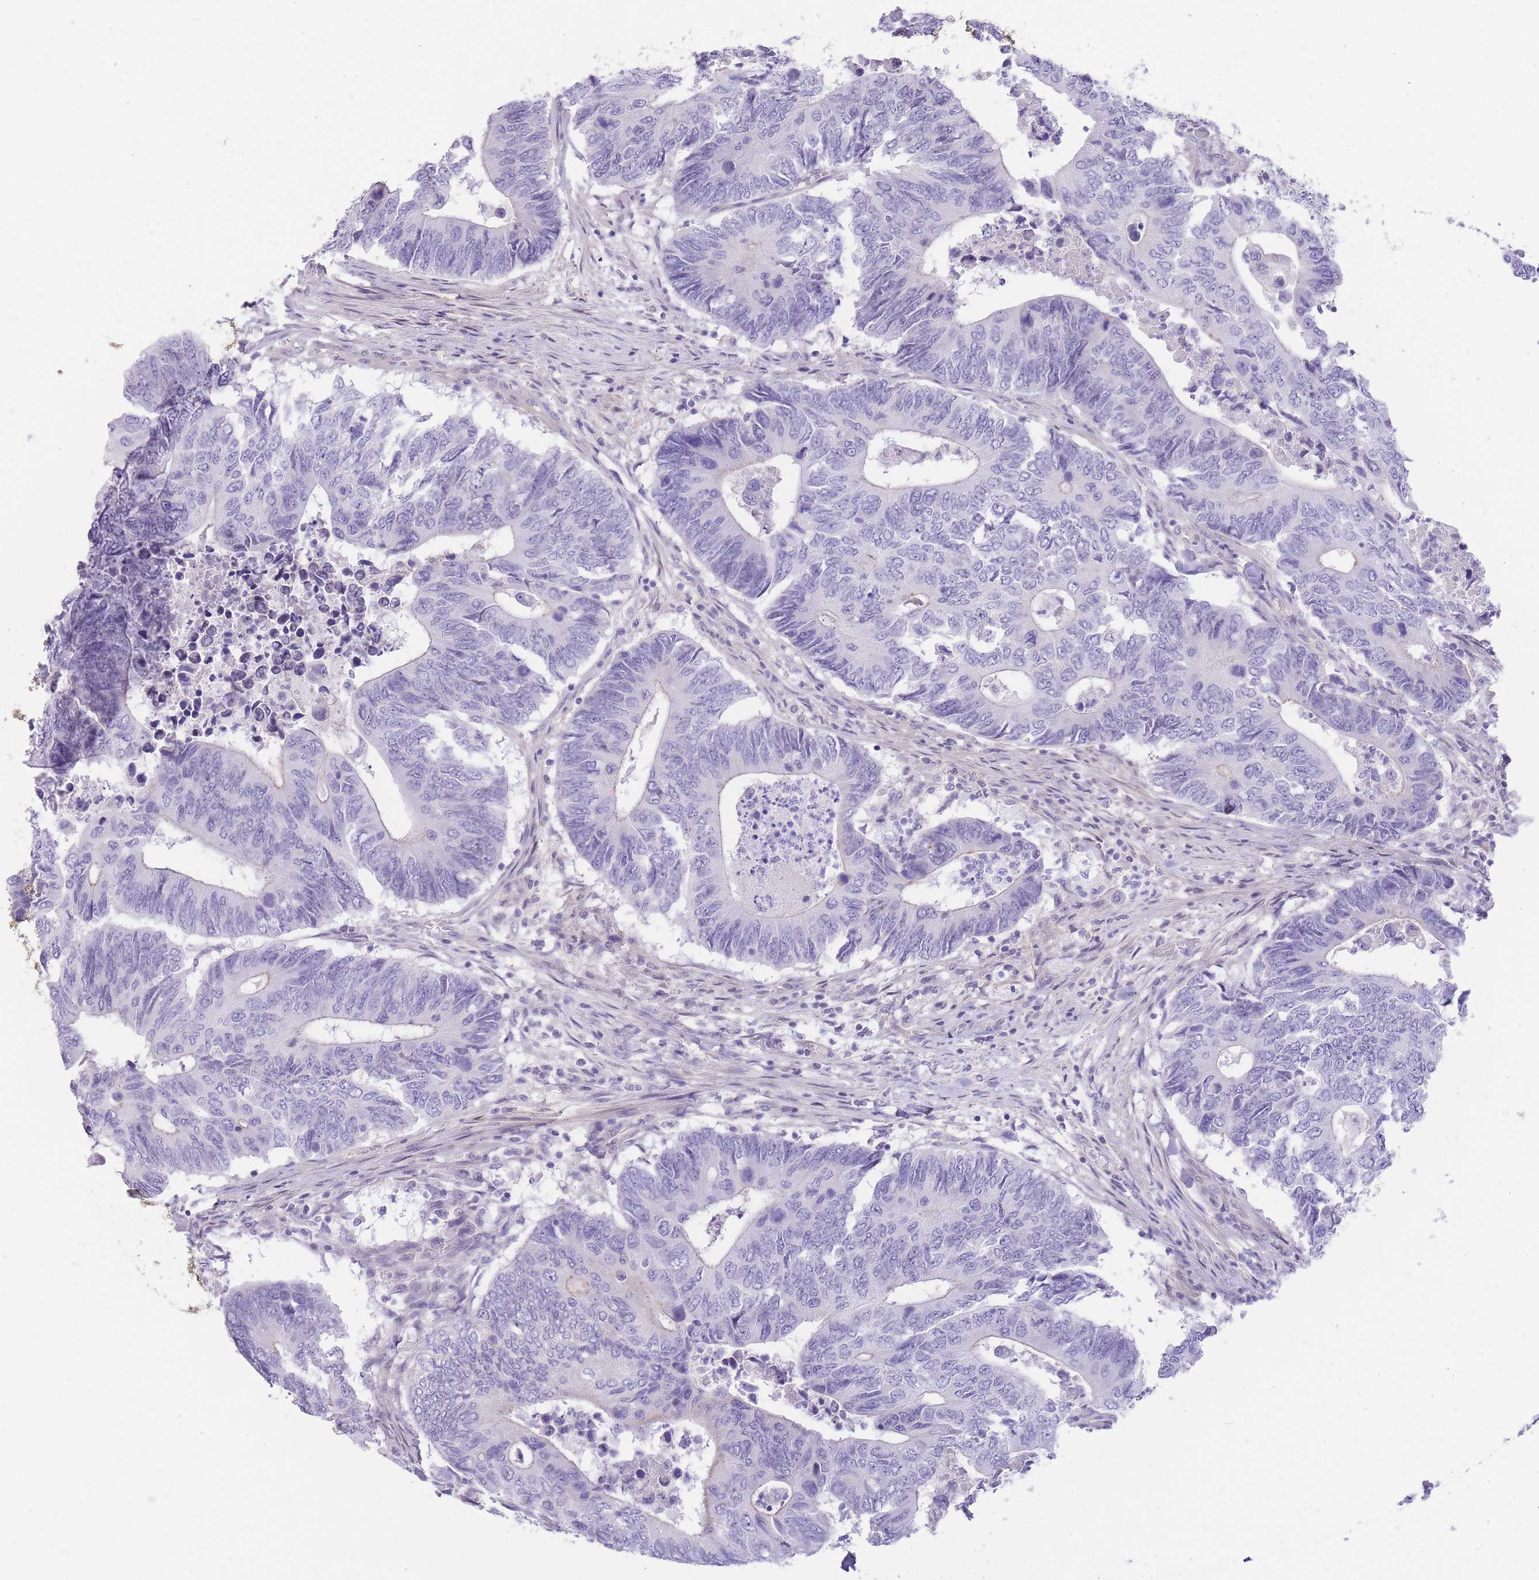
{"staining": {"intensity": "negative", "quantity": "none", "location": "none"}, "tissue": "colorectal cancer", "cell_type": "Tumor cells", "image_type": "cancer", "snomed": [{"axis": "morphology", "description": "Adenocarcinoma, NOS"}, {"axis": "topography", "description": "Colon"}], "caption": "This is a image of immunohistochemistry (IHC) staining of adenocarcinoma (colorectal), which shows no positivity in tumor cells. (DAB (3,3'-diaminobenzidine) immunohistochemistry visualized using brightfield microscopy, high magnification).", "gene": "OR11H12", "patient": {"sex": "male", "age": 87}}